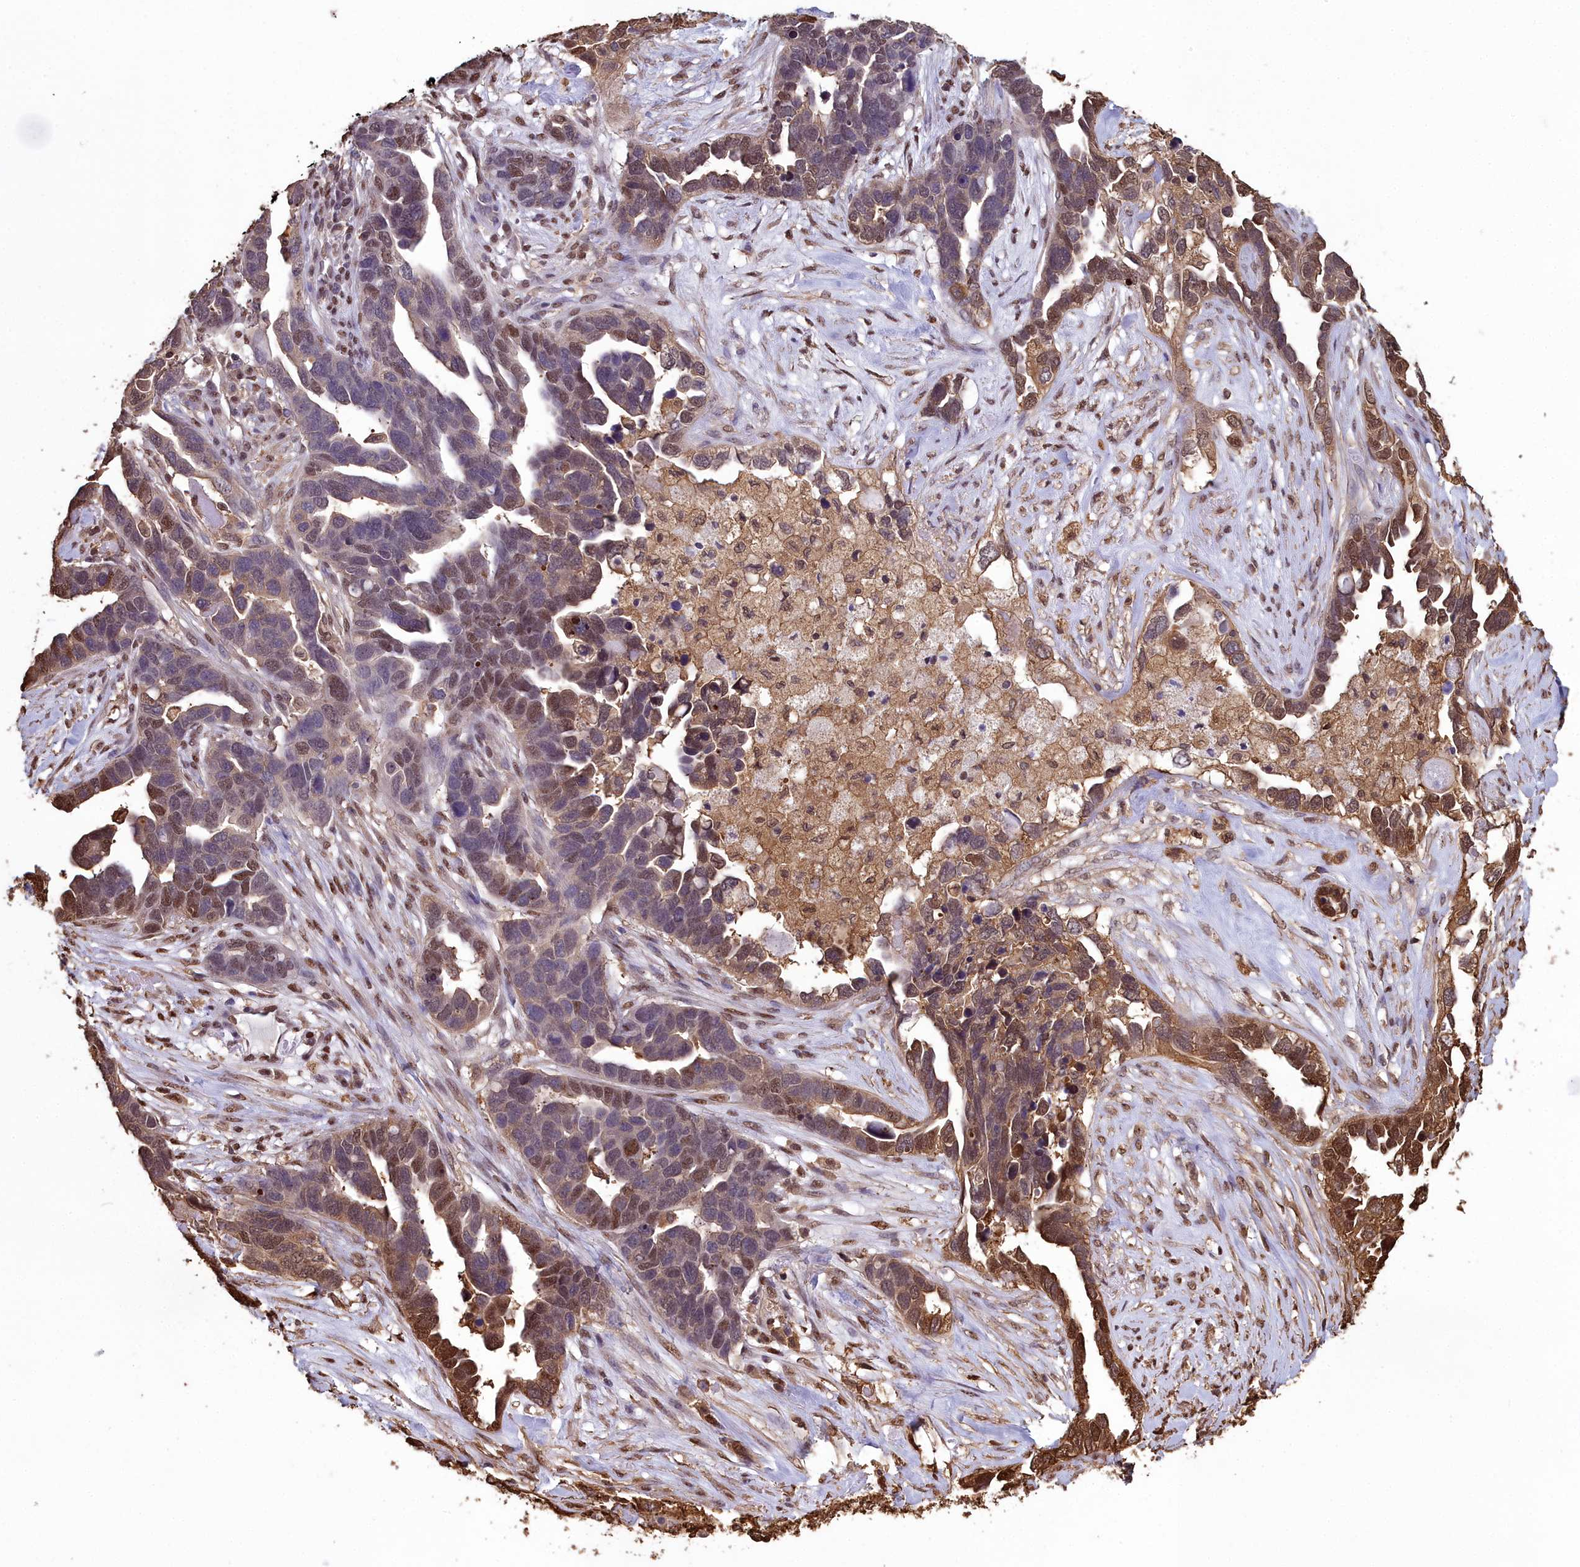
{"staining": {"intensity": "moderate", "quantity": ">75%", "location": "cytoplasmic/membranous,nuclear"}, "tissue": "ovarian cancer", "cell_type": "Tumor cells", "image_type": "cancer", "snomed": [{"axis": "morphology", "description": "Cystadenocarcinoma, serous, NOS"}, {"axis": "topography", "description": "Ovary"}], "caption": "This photomicrograph exhibits ovarian cancer (serous cystadenocarcinoma) stained with immunohistochemistry (IHC) to label a protein in brown. The cytoplasmic/membranous and nuclear of tumor cells show moderate positivity for the protein. Nuclei are counter-stained blue.", "gene": "GAPDH", "patient": {"sex": "female", "age": 54}}